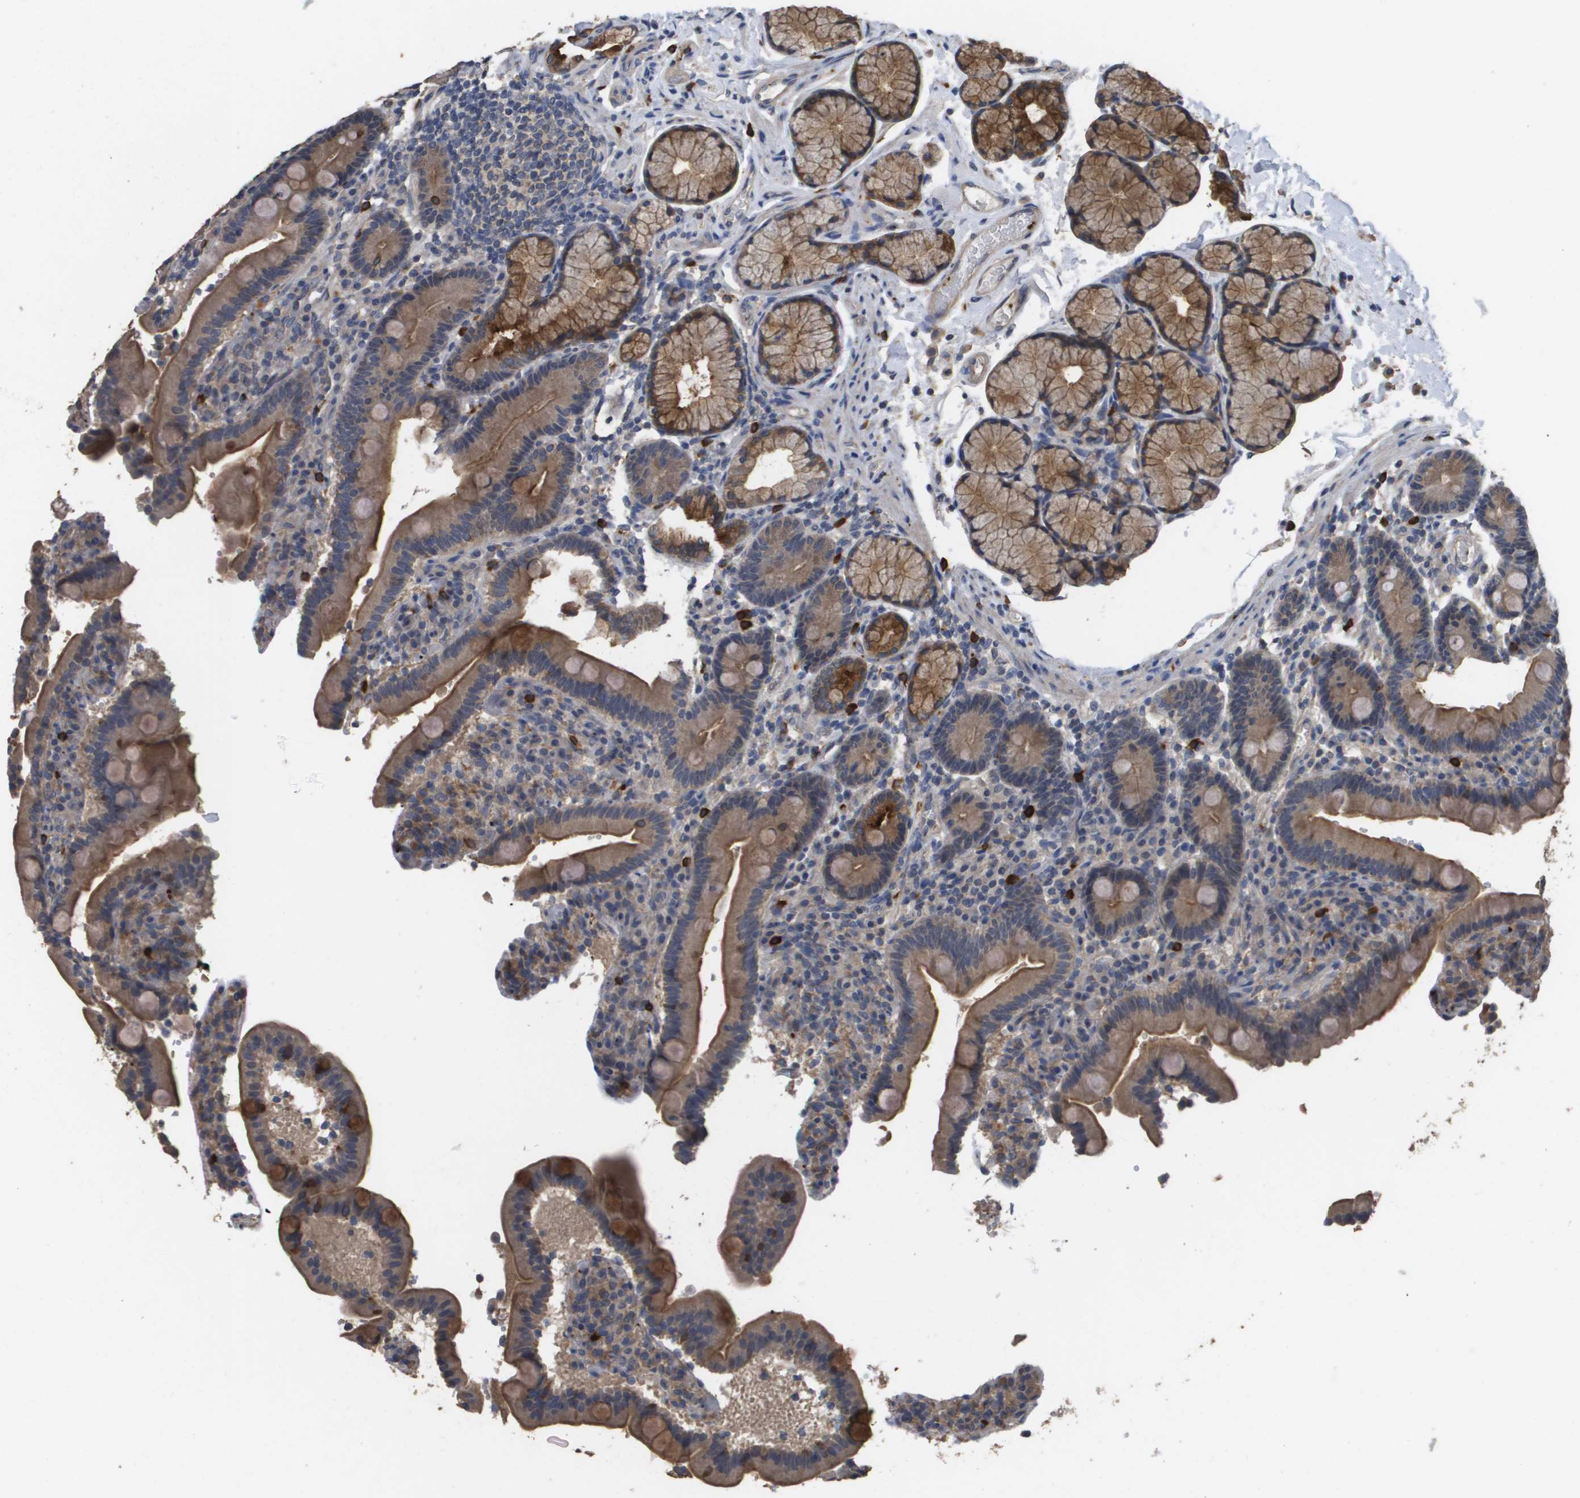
{"staining": {"intensity": "moderate", "quantity": ">75%", "location": "cytoplasmic/membranous"}, "tissue": "duodenum", "cell_type": "Glandular cells", "image_type": "normal", "snomed": [{"axis": "morphology", "description": "Normal tissue, NOS"}, {"axis": "topography", "description": "Small intestine, NOS"}], "caption": "A micrograph of human duodenum stained for a protein displays moderate cytoplasmic/membranous brown staining in glandular cells.", "gene": "RAB27B", "patient": {"sex": "female", "age": 71}}